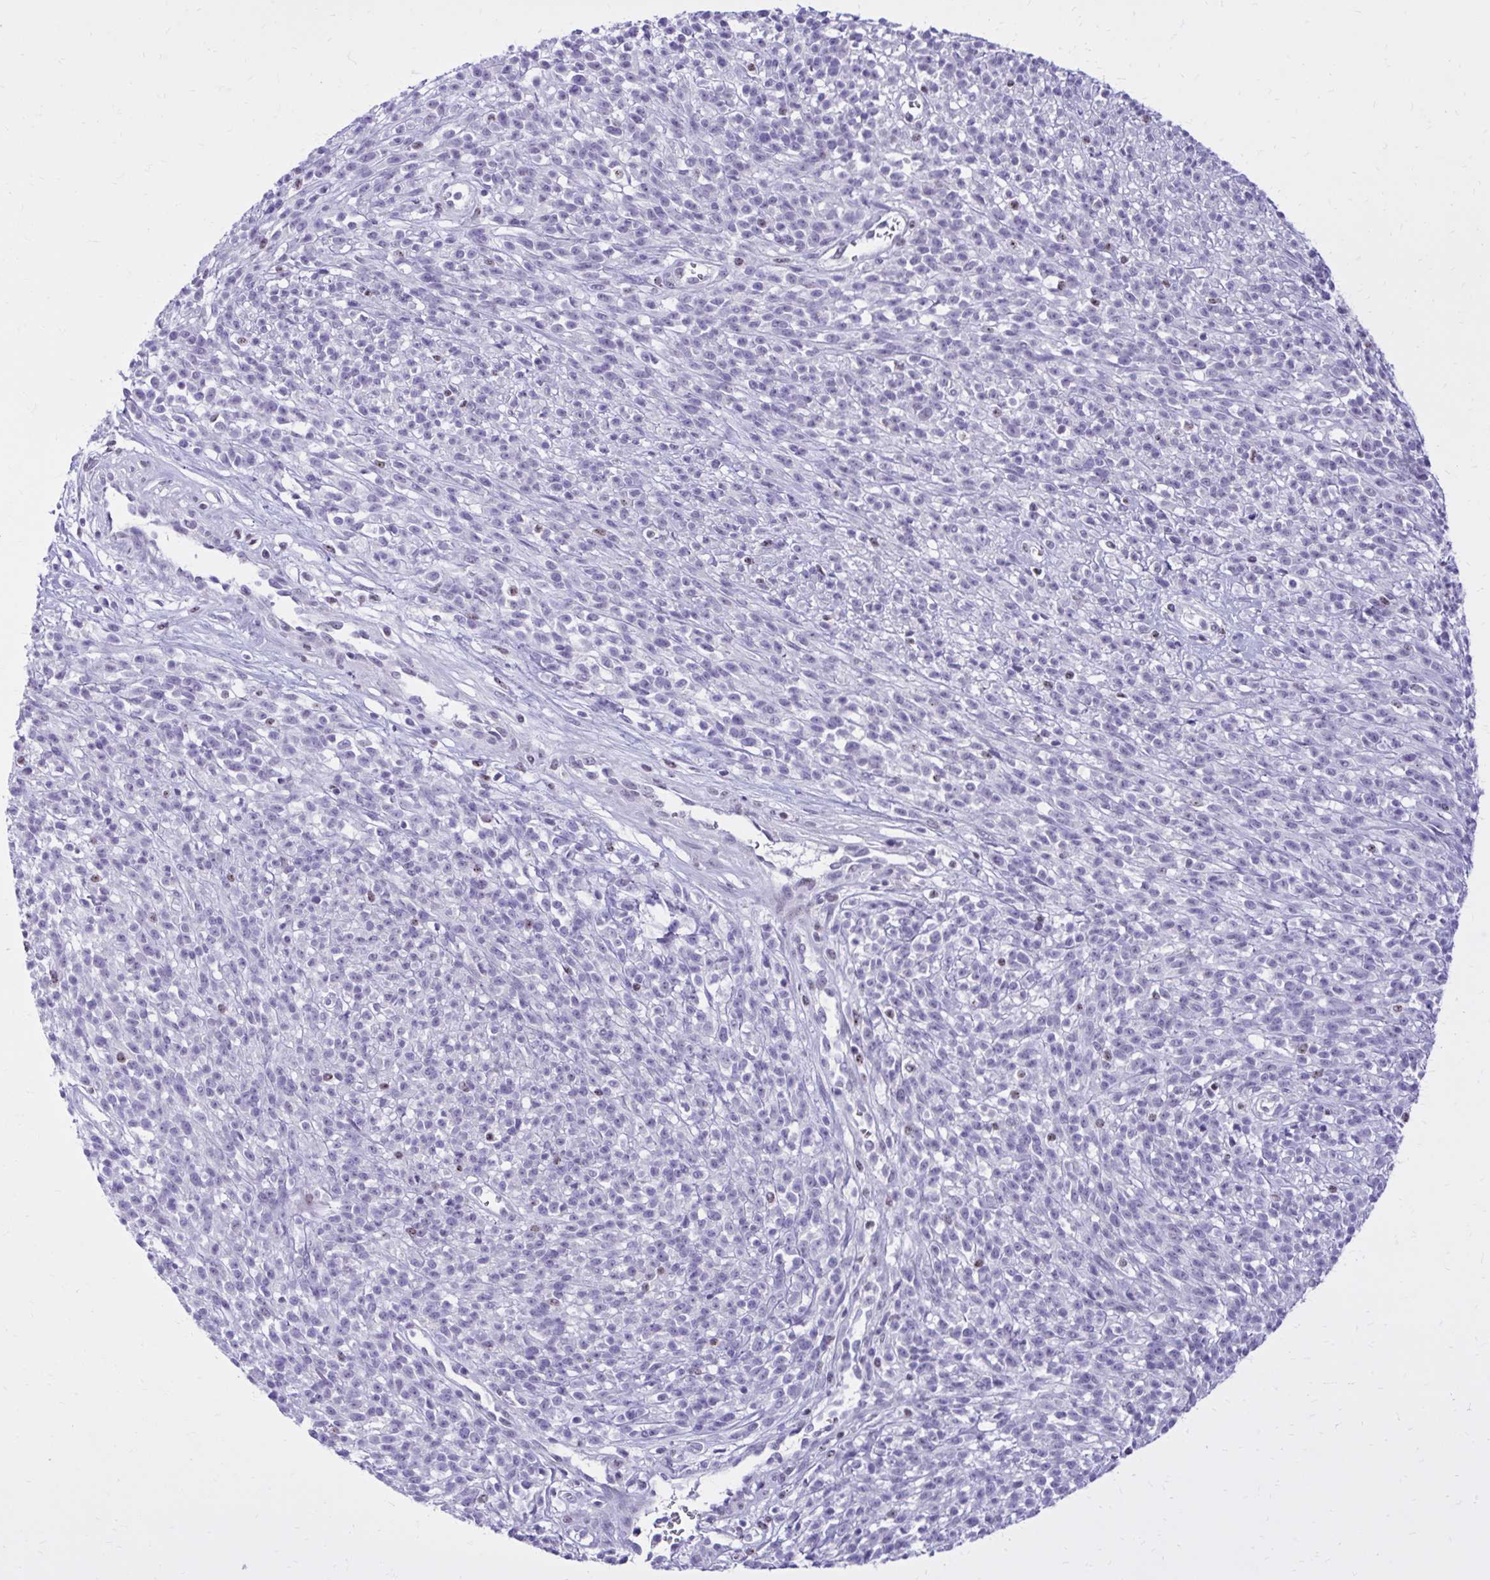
{"staining": {"intensity": "negative", "quantity": "none", "location": "none"}, "tissue": "melanoma", "cell_type": "Tumor cells", "image_type": "cancer", "snomed": [{"axis": "morphology", "description": "Malignant melanoma, NOS"}, {"axis": "topography", "description": "Skin"}, {"axis": "topography", "description": "Skin of trunk"}], "caption": "The immunohistochemistry (IHC) image has no significant expression in tumor cells of melanoma tissue.", "gene": "RASL11B", "patient": {"sex": "male", "age": 74}}